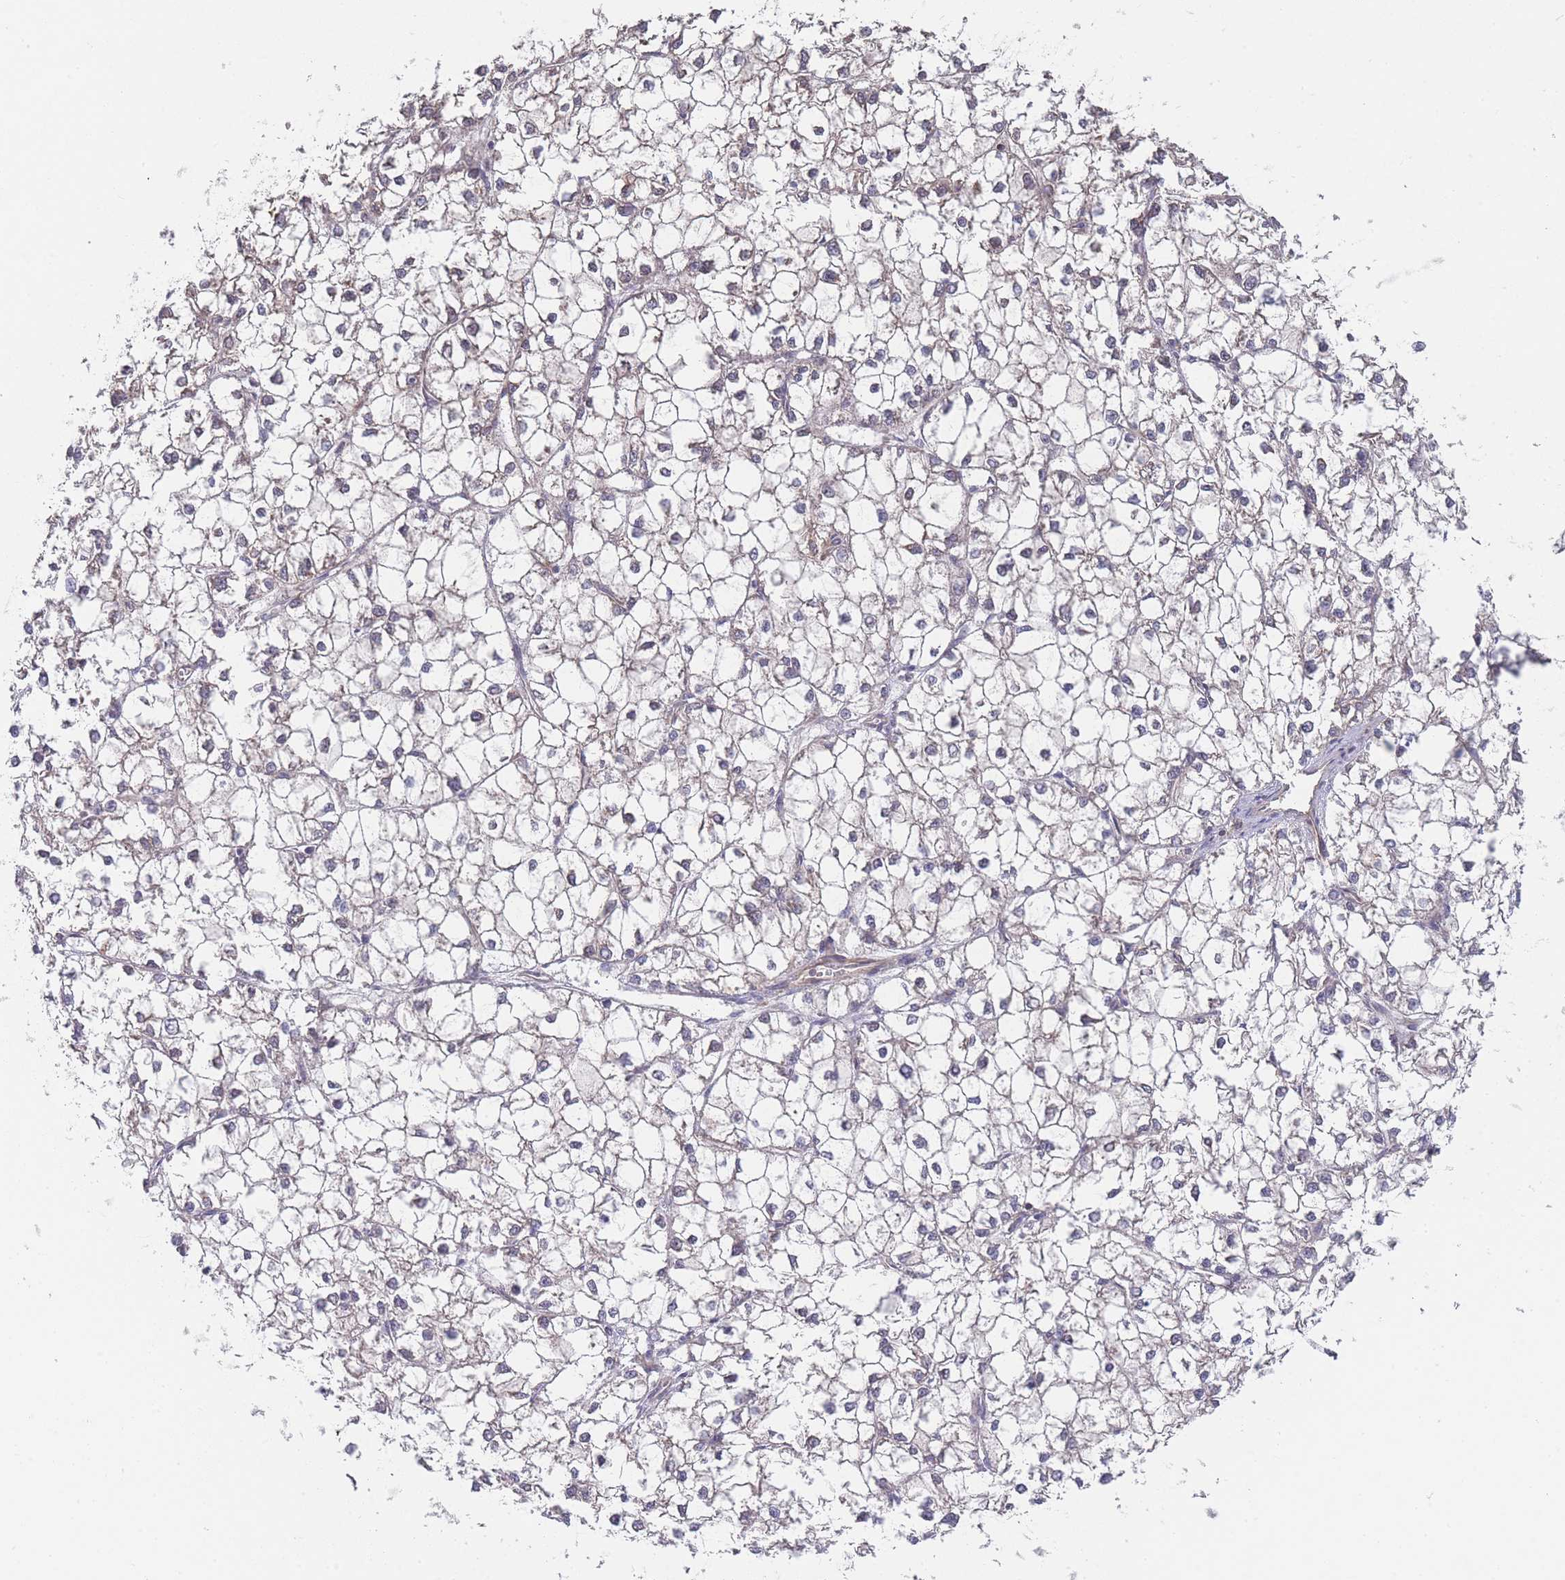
{"staining": {"intensity": "negative", "quantity": "none", "location": "none"}, "tissue": "liver cancer", "cell_type": "Tumor cells", "image_type": "cancer", "snomed": [{"axis": "morphology", "description": "Carcinoma, Hepatocellular, NOS"}, {"axis": "topography", "description": "Liver"}], "caption": "Tumor cells show no significant protein expression in liver cancer (hepatocellular carcinoma).", "gene": "MRPS18B", "patient": {"sex": "female", "age": 43}}